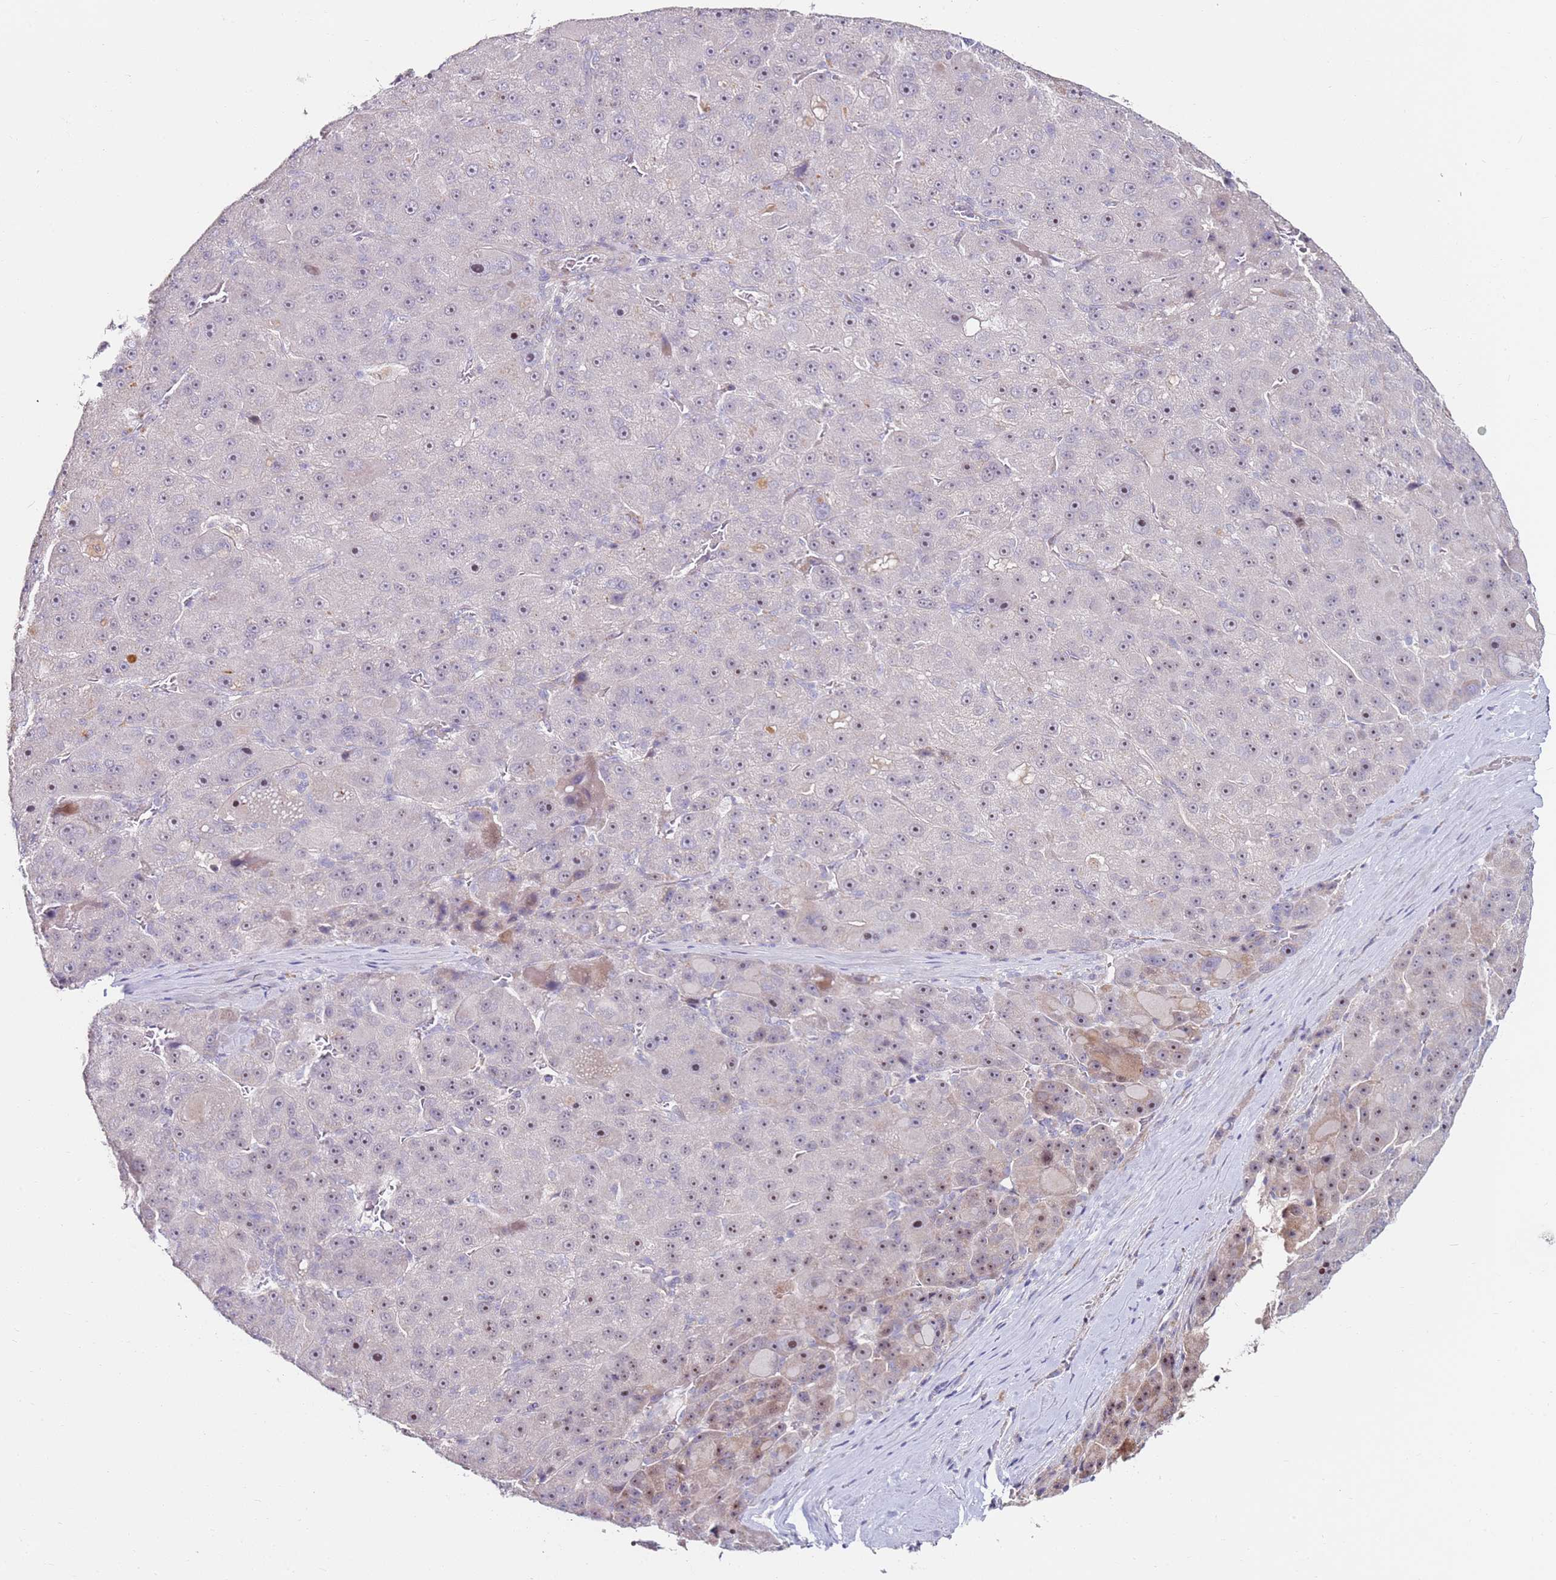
{"staining": {"intensity": "moderate", "quantity": "<25%", "location": "nuclear"}, "tissue": "liver cancer", "cell_type": "Tumor cells", "image_type": "cancer", "snomed": [{"axis": "morphology", "description": "Carcinoma, Hepatocellular, NOS"}, {"axis": "topography", "description": "Liver"}], "caption": "Immunohistochemistry (DAB (3,3'-diaminobenzidine)) staining of human liver cancer displays moderate nuclear protein positivity in approximately <25% of tumor cells.", "gene": "RARS2", "patient": {"sex": "male", "age": 76}}